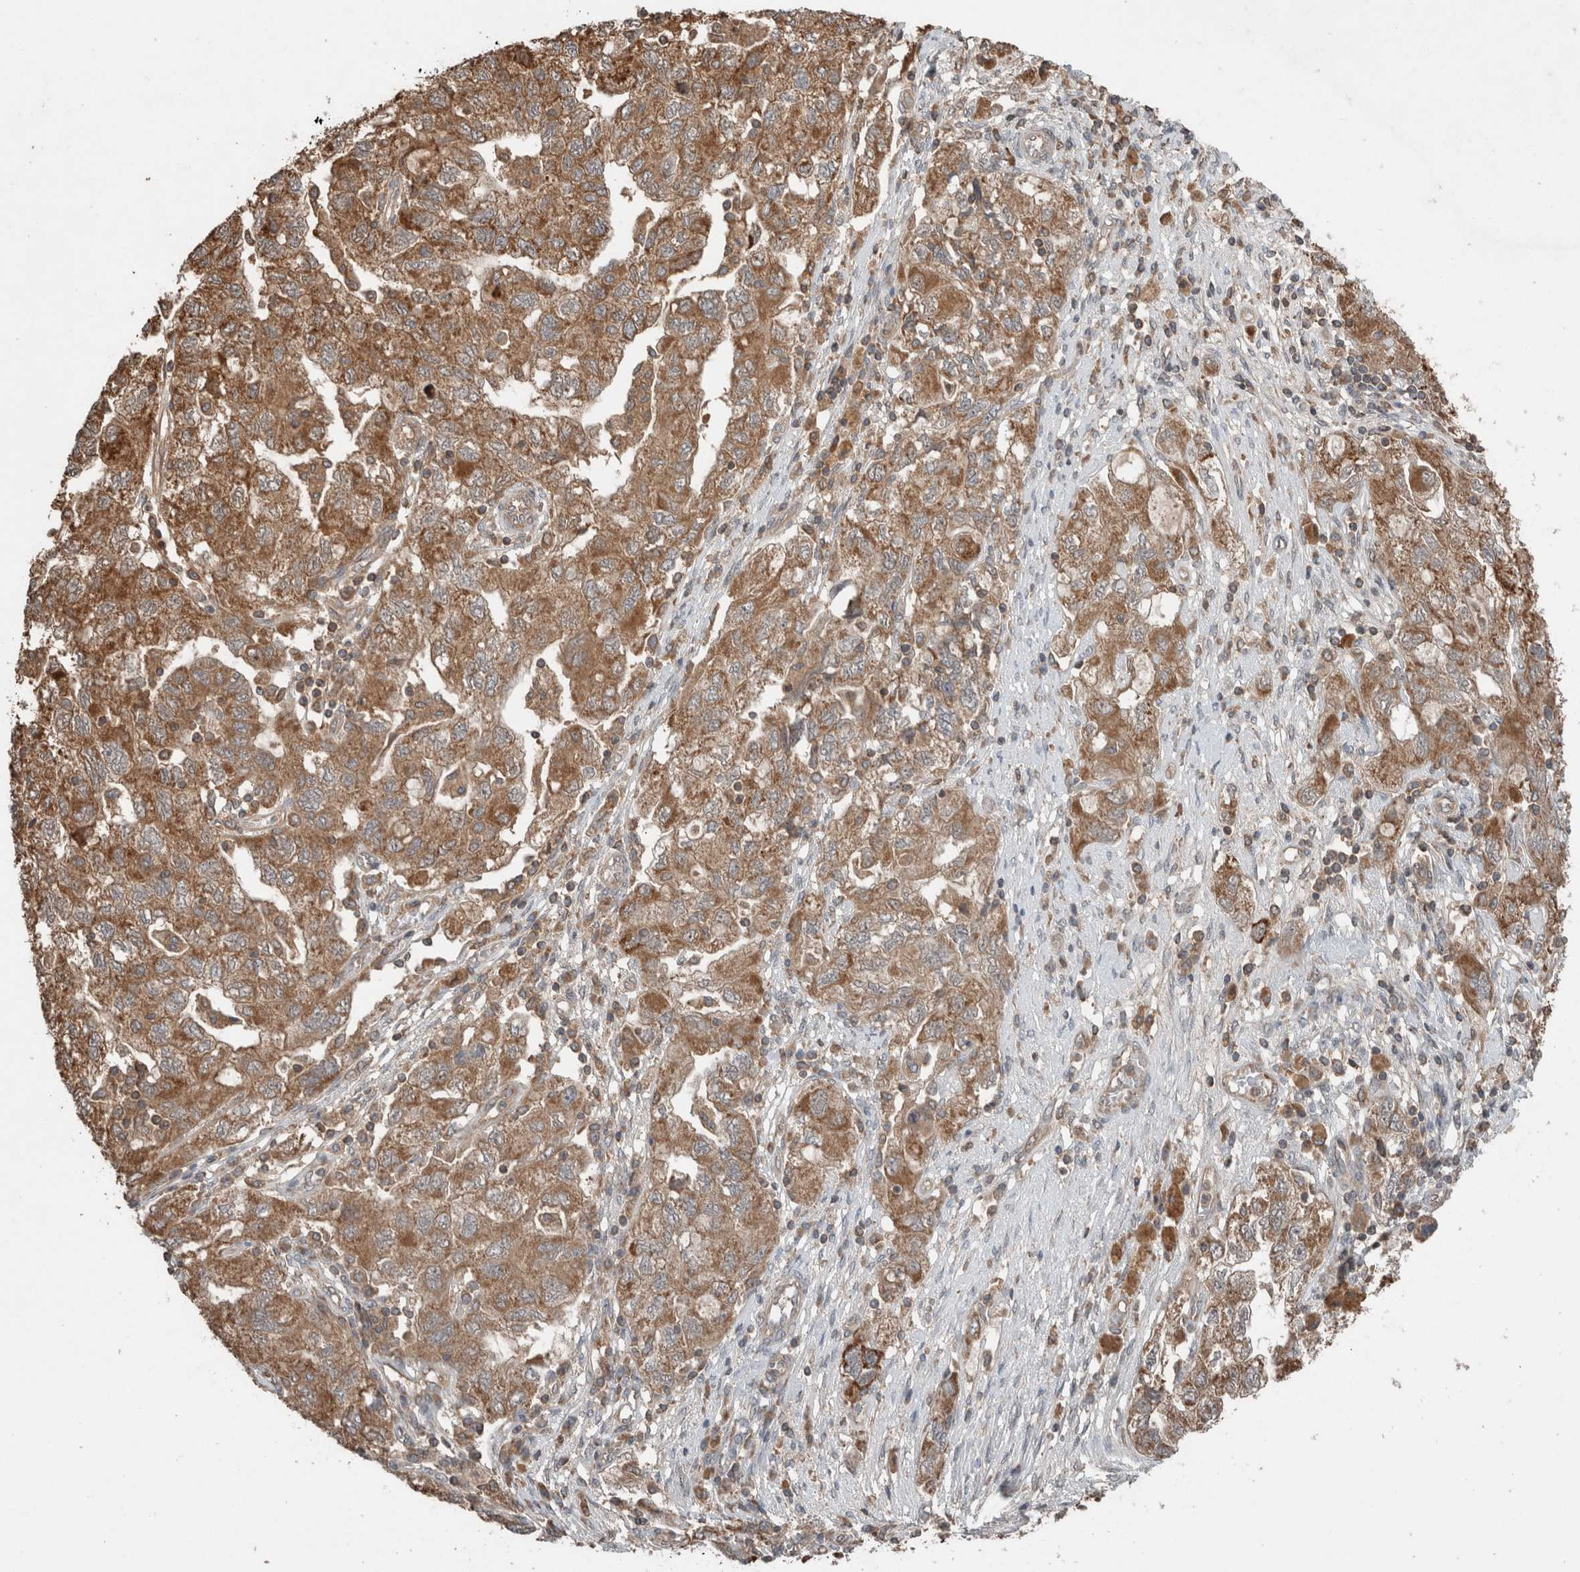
{"staining": {"intensity": "moderate", "quantity": ">75%", "location": "cytoplasmic/membranous"}, "tissue": "ovarian cancer", "cell_type": "Tumor cells", "image_type": "cancer", "snomed": [{"axis": "morphology", "description": "Carcinoma, NOS"}, {"axis": "morphology", "description": "Cystadenocarcinoma, serous, NOS"}, {"axis": "topography", "description": "Ovary"}], "caption": "Ovarian cancer tissue displays moderate cytoplasmic/membranous positivity in approximately >75% of tumor cells Nuclei are stained in blue.", "gene": "KLK14", "patient": {"sex": "female", "age": 69}}